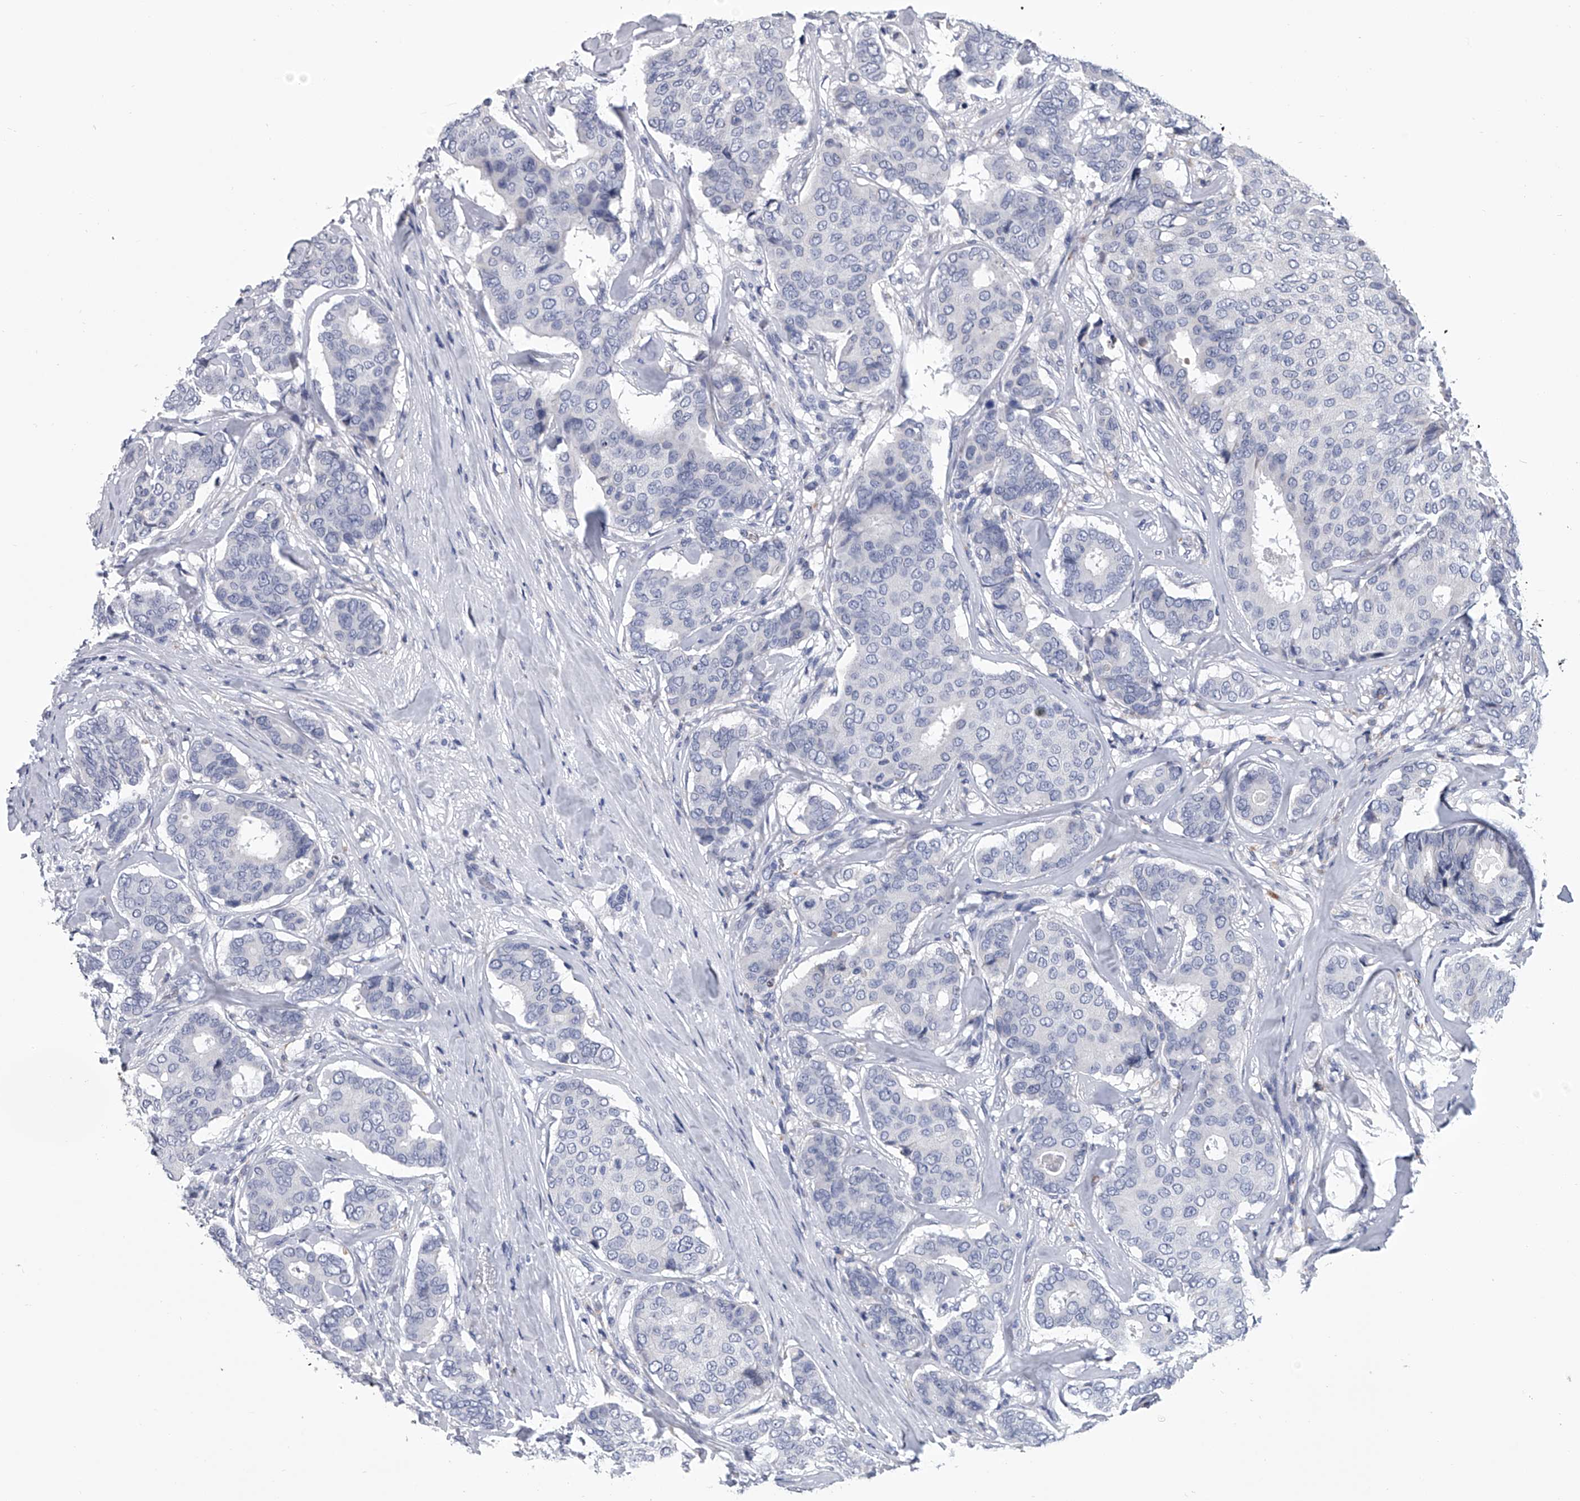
{"staining": {"intensity": "negative", "quantity": "none", "location": "none"}, "tissue": "breast cancer", "cell_type": "Tumor cells", "image_type": "cancer", "snomed": [{"axis": "morphology", "description": "Duct carcinoma"}, {"axis": "topography", "description": "Breast"}], "caption": "Immunohistochemistry micrograph of human breast cancer stained for a protein (brown), which reveals no staining in tumor cells.", "gene": "TRIM8", "patient": {"sex": "female", "age": 75}}